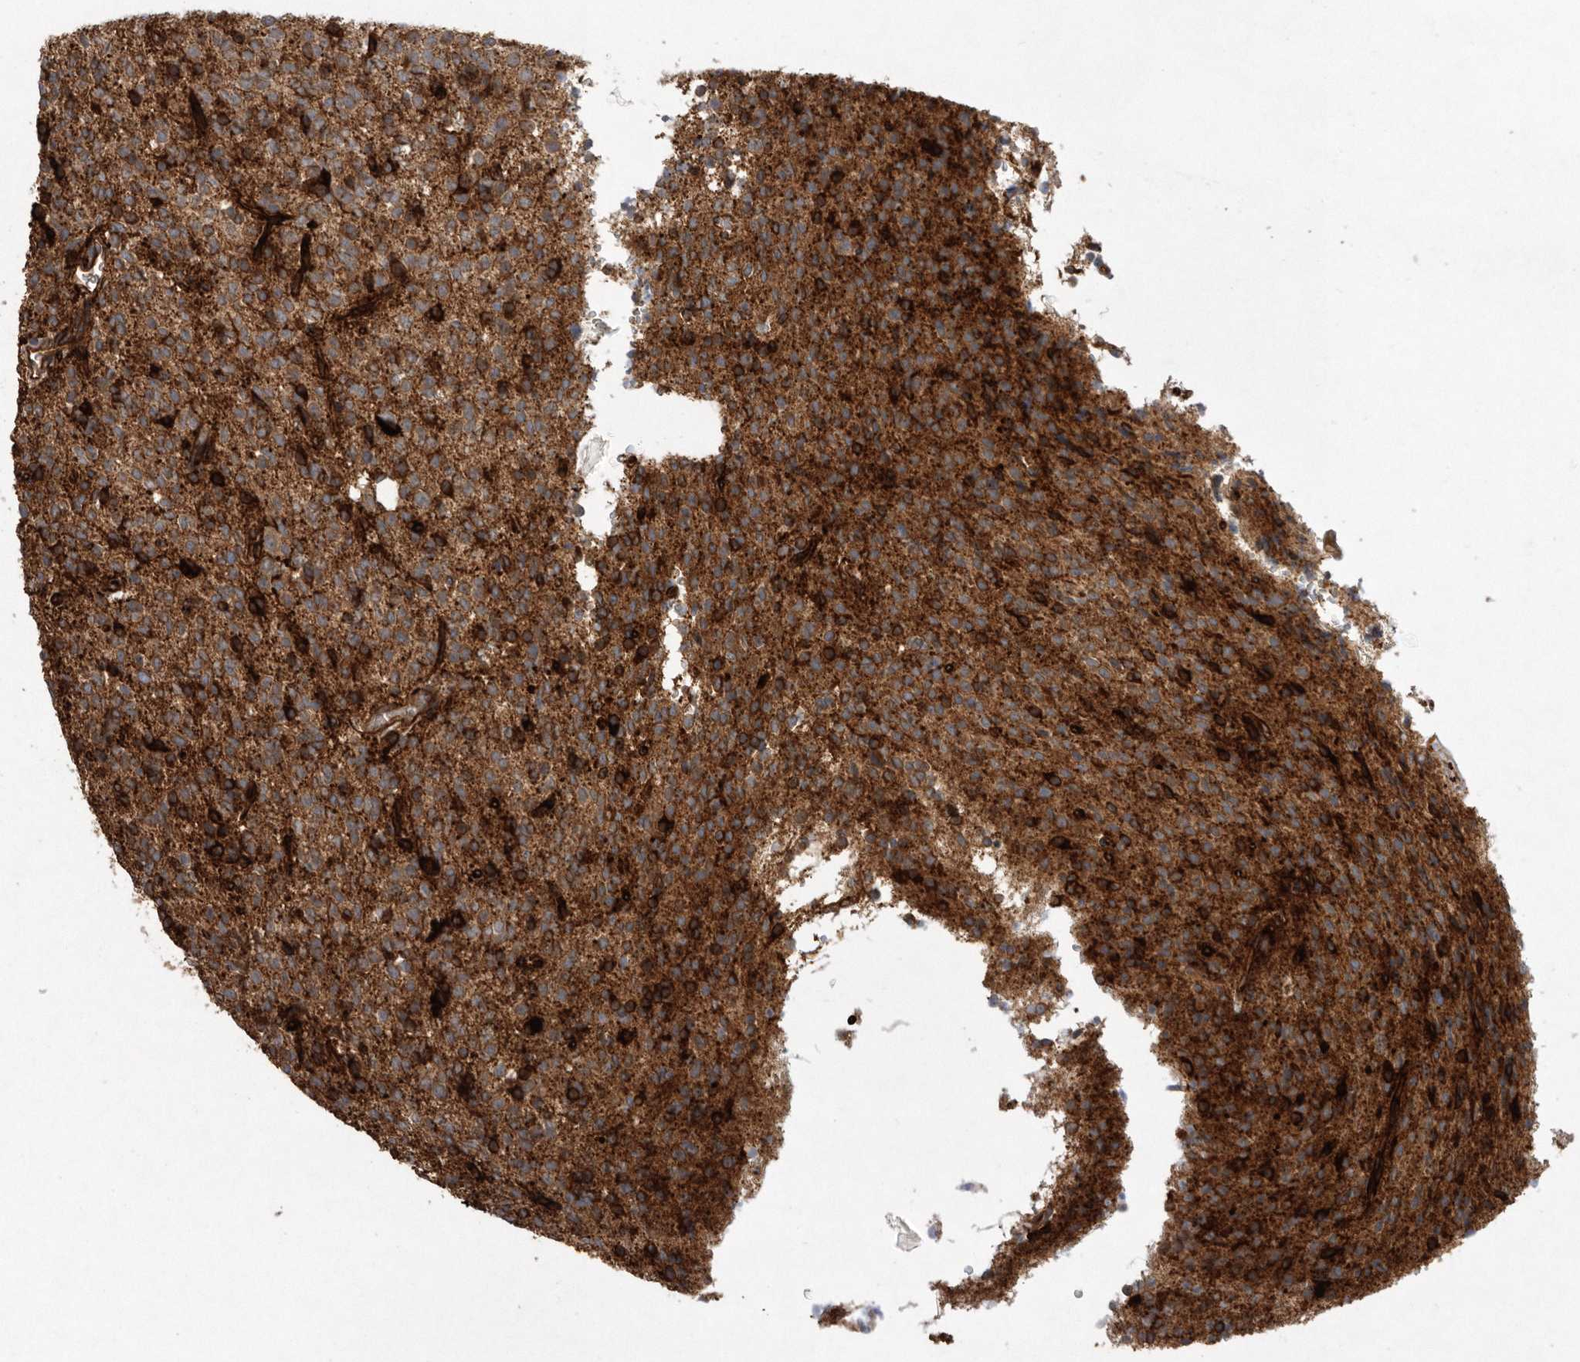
{"staining": {"intensity": "strong", "quantity": ">75%", "location": "cytoplasmic/membranous"}, "tissue": "glioma", "cell_type": "Tumor cells", "image_type": "cancer", "snomed": [{"axis": "morphology", "description": "Glioma, malignant, High grade"}, {"axis": "topography", "description": "Brain"}], "caption": "Strong cytoplasmic/membranous protein positivity is present in about >75% of tumor cells in high-grade glioma (malignant).", "gene": "PON2", "patient": {"sex": "male", "age": 34}}